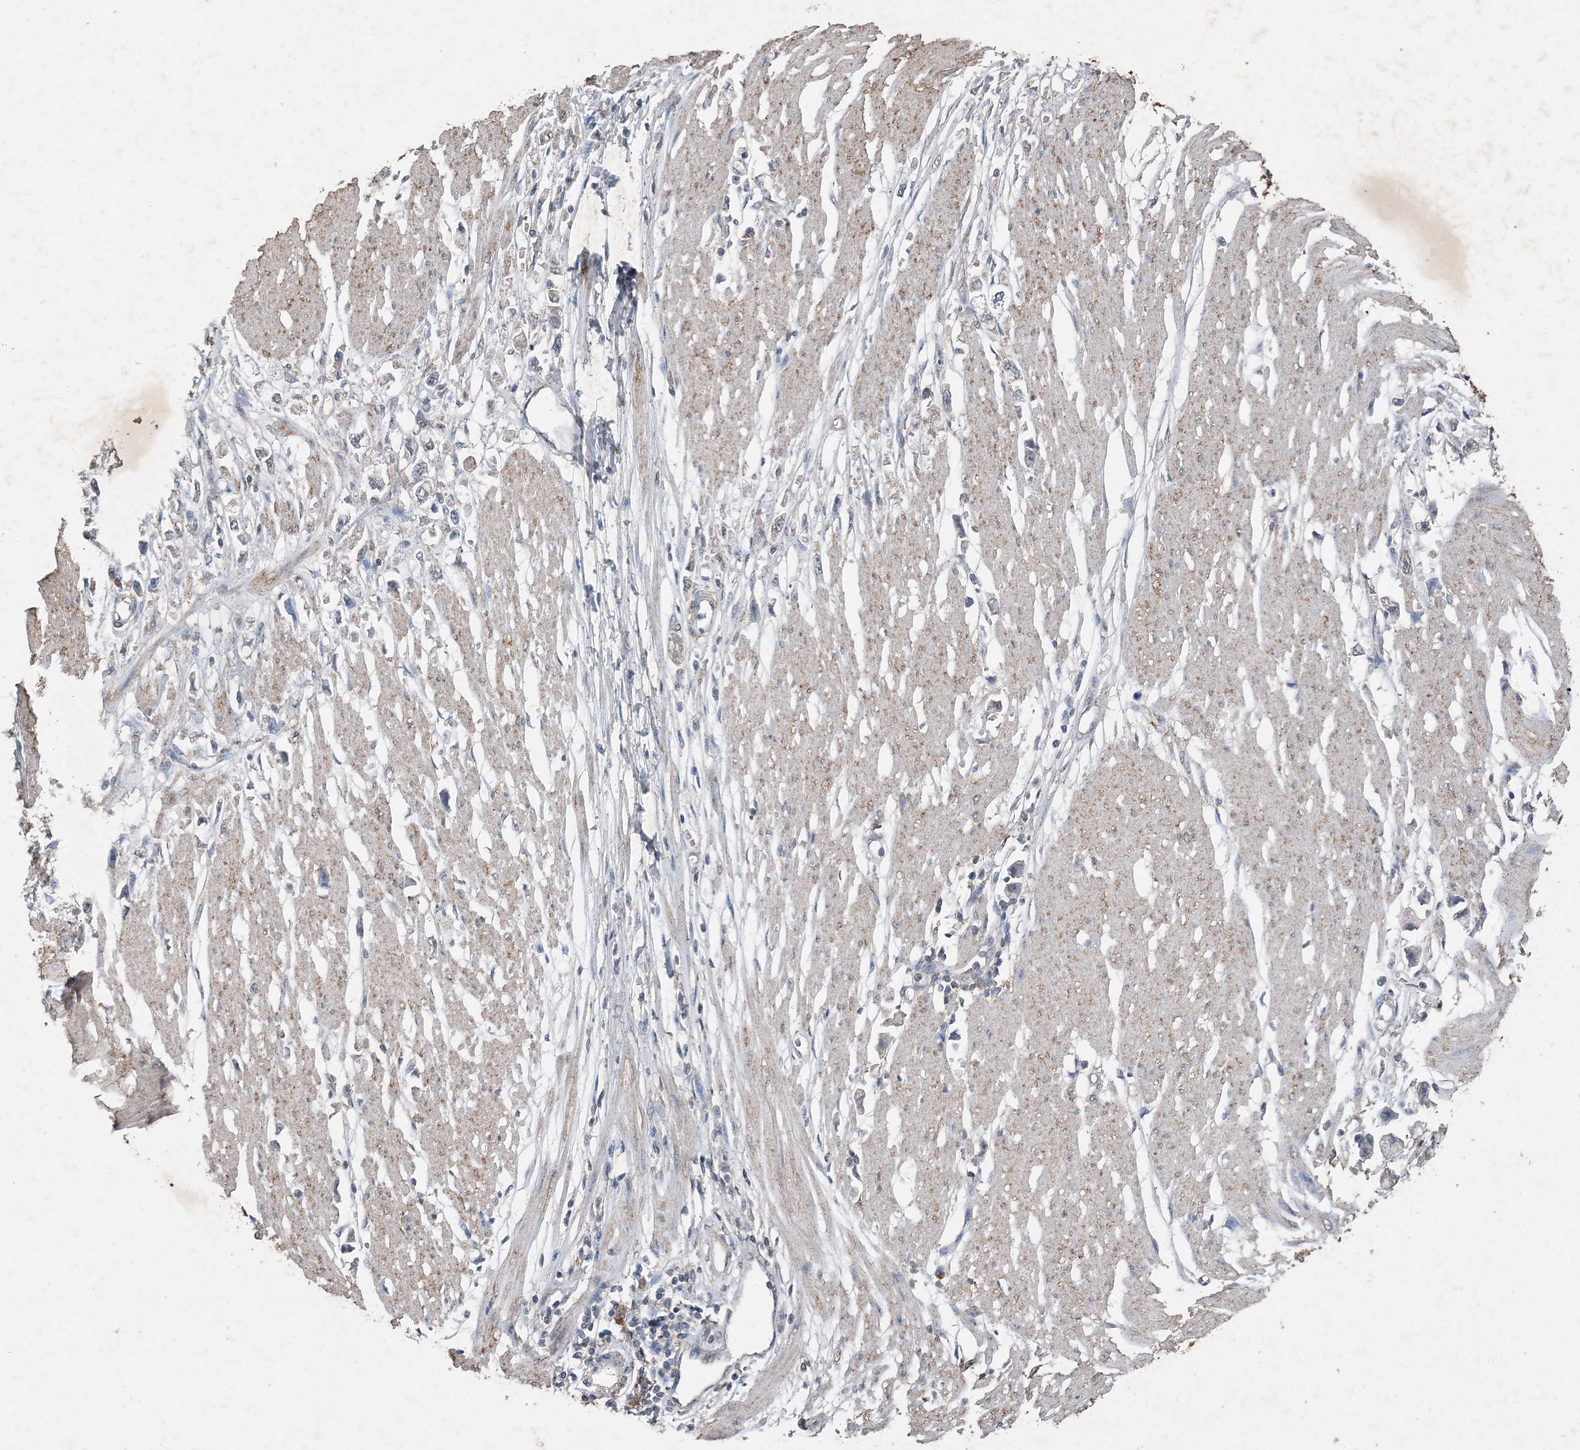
{"staining": {"intensity": "negative", "quantity": "none", "location": "none"}, "tissue": "stomach cancer", "cell_type": "Tumor cells", "image_type": "cancer", "snomed": [{"axis": "morphology", "description": "Adenocarcinoma, NOS"}, {"axis": "topography", "description": "Stomach"}], "caption": "IHC of human stomach cancer (adenocarcinoma) reveals no positivity in tumor cells.", "gene": "FCN3", "patient": {"sex": "female", "age": 59}}